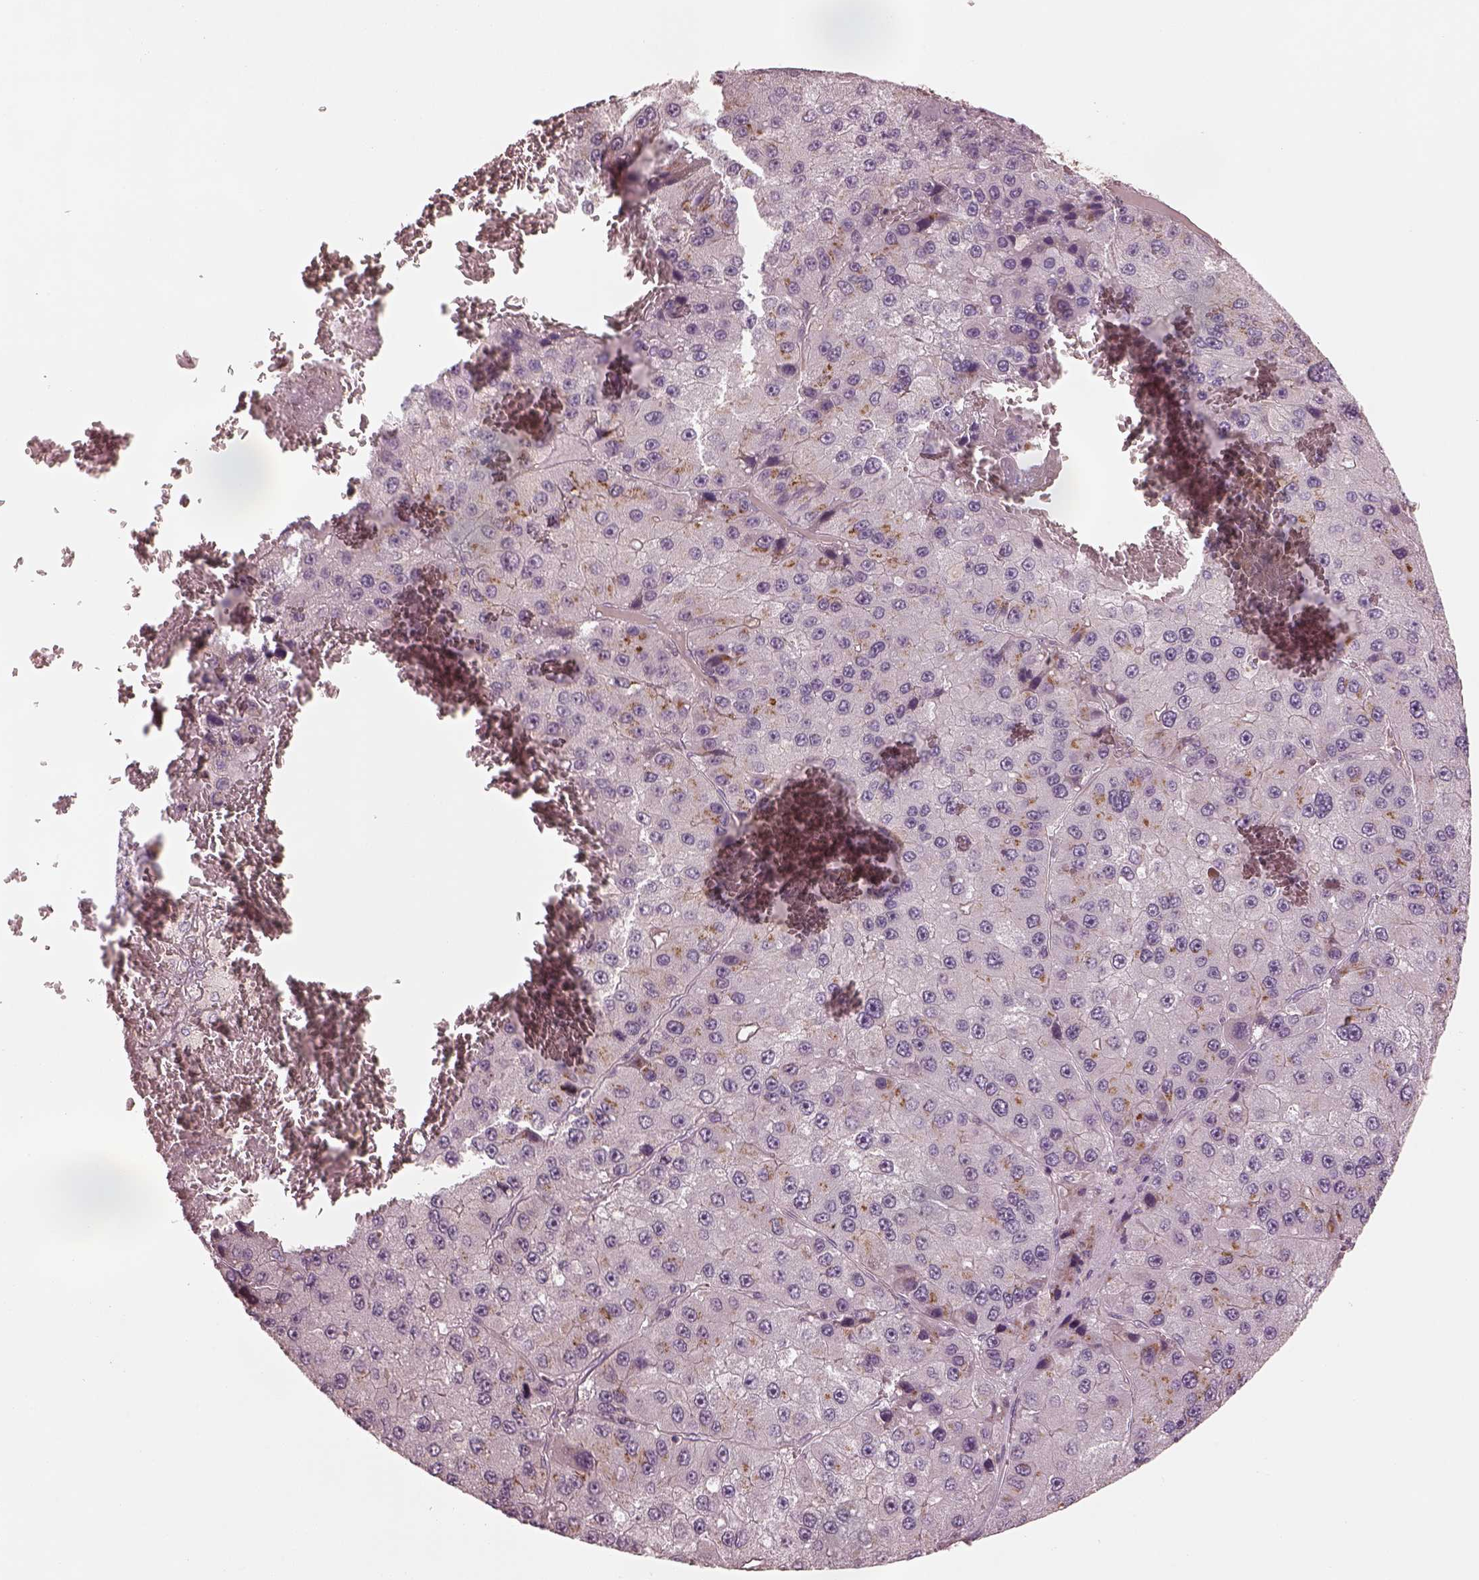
{"staining": {"intensity": "moderate", "quantity": ">75%", "location": "cytoplasmic/membranous"}, "tissue": "liver cancer", "cell_type": "Tumor cells", "image_type": "cancer", "snomed": [{"axis": "morphology", "description": "Carcinoma, Hepatocellular, NOS"}, {"axis": "topography", "description": "Liver"}], "caption": "Immunohistochemistry (IHC) micrograph of neoplastic tissue: human hepatocellular carcinoma (liver) stained using IHC reveals medium levels of moderate protein expression localized specifically in the cytoplasmic/membranous of tumor cells, appearing as a cytoplasmic/membranous brown color.", "gene": "SDCBP2", "patient": {"sex": "female", "age": 73}}